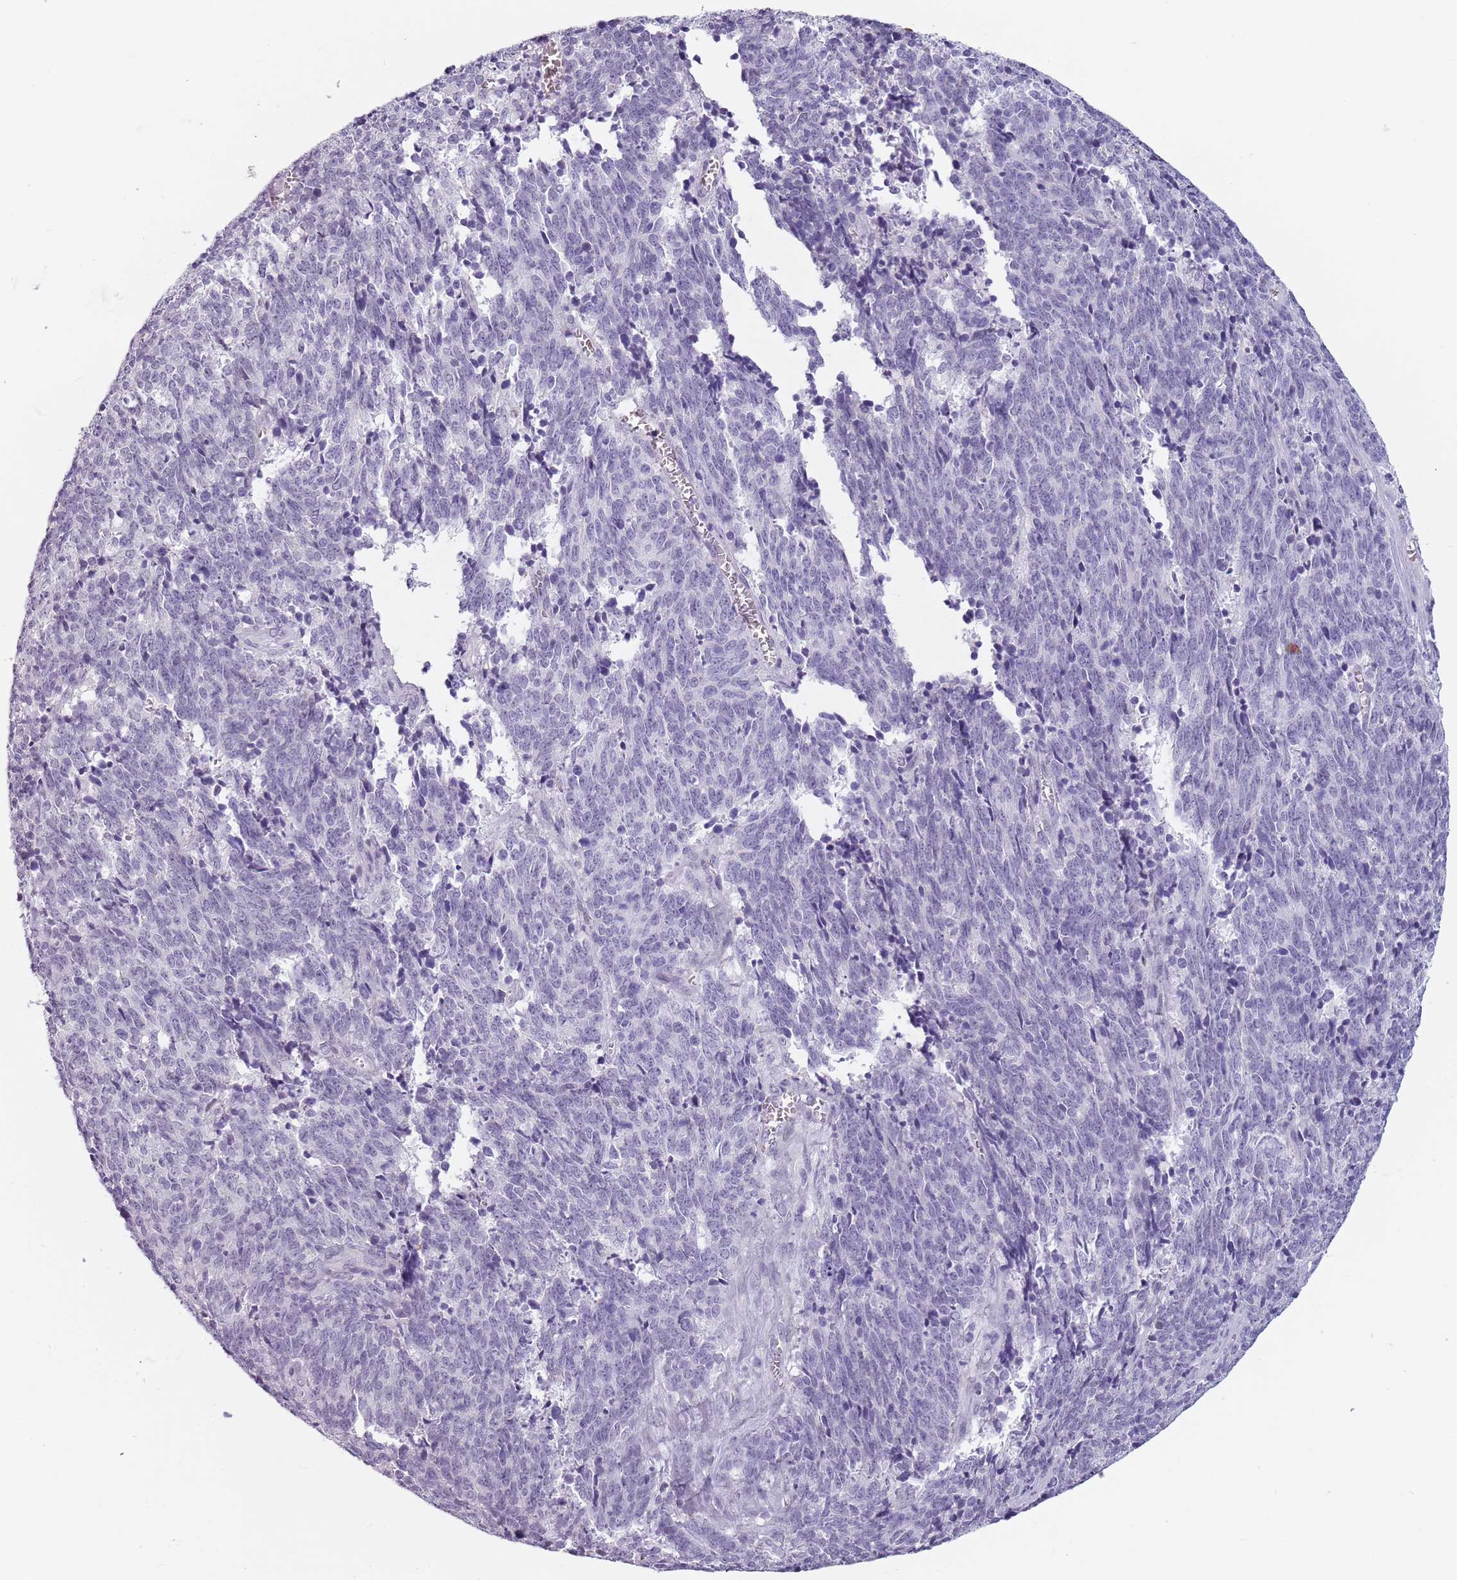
{"staining": {"intensity": "negative", "quantity": "none", "location": "none"}, "tissue": "cervical cancer", "cell_type": "Tumor cells", "image_type": "cancer", "snomed": [{"axis": "morphology", "description": "Squamous cell carcinoma, NOS"}, {"axis": "topography", "description": "Cervix"}], "caption": "A photomicrograph of human cervical cancer is negative for staining in tumor cells.", "gene": "SPESP1", "patient": {"sex": "female", "age": 29}}